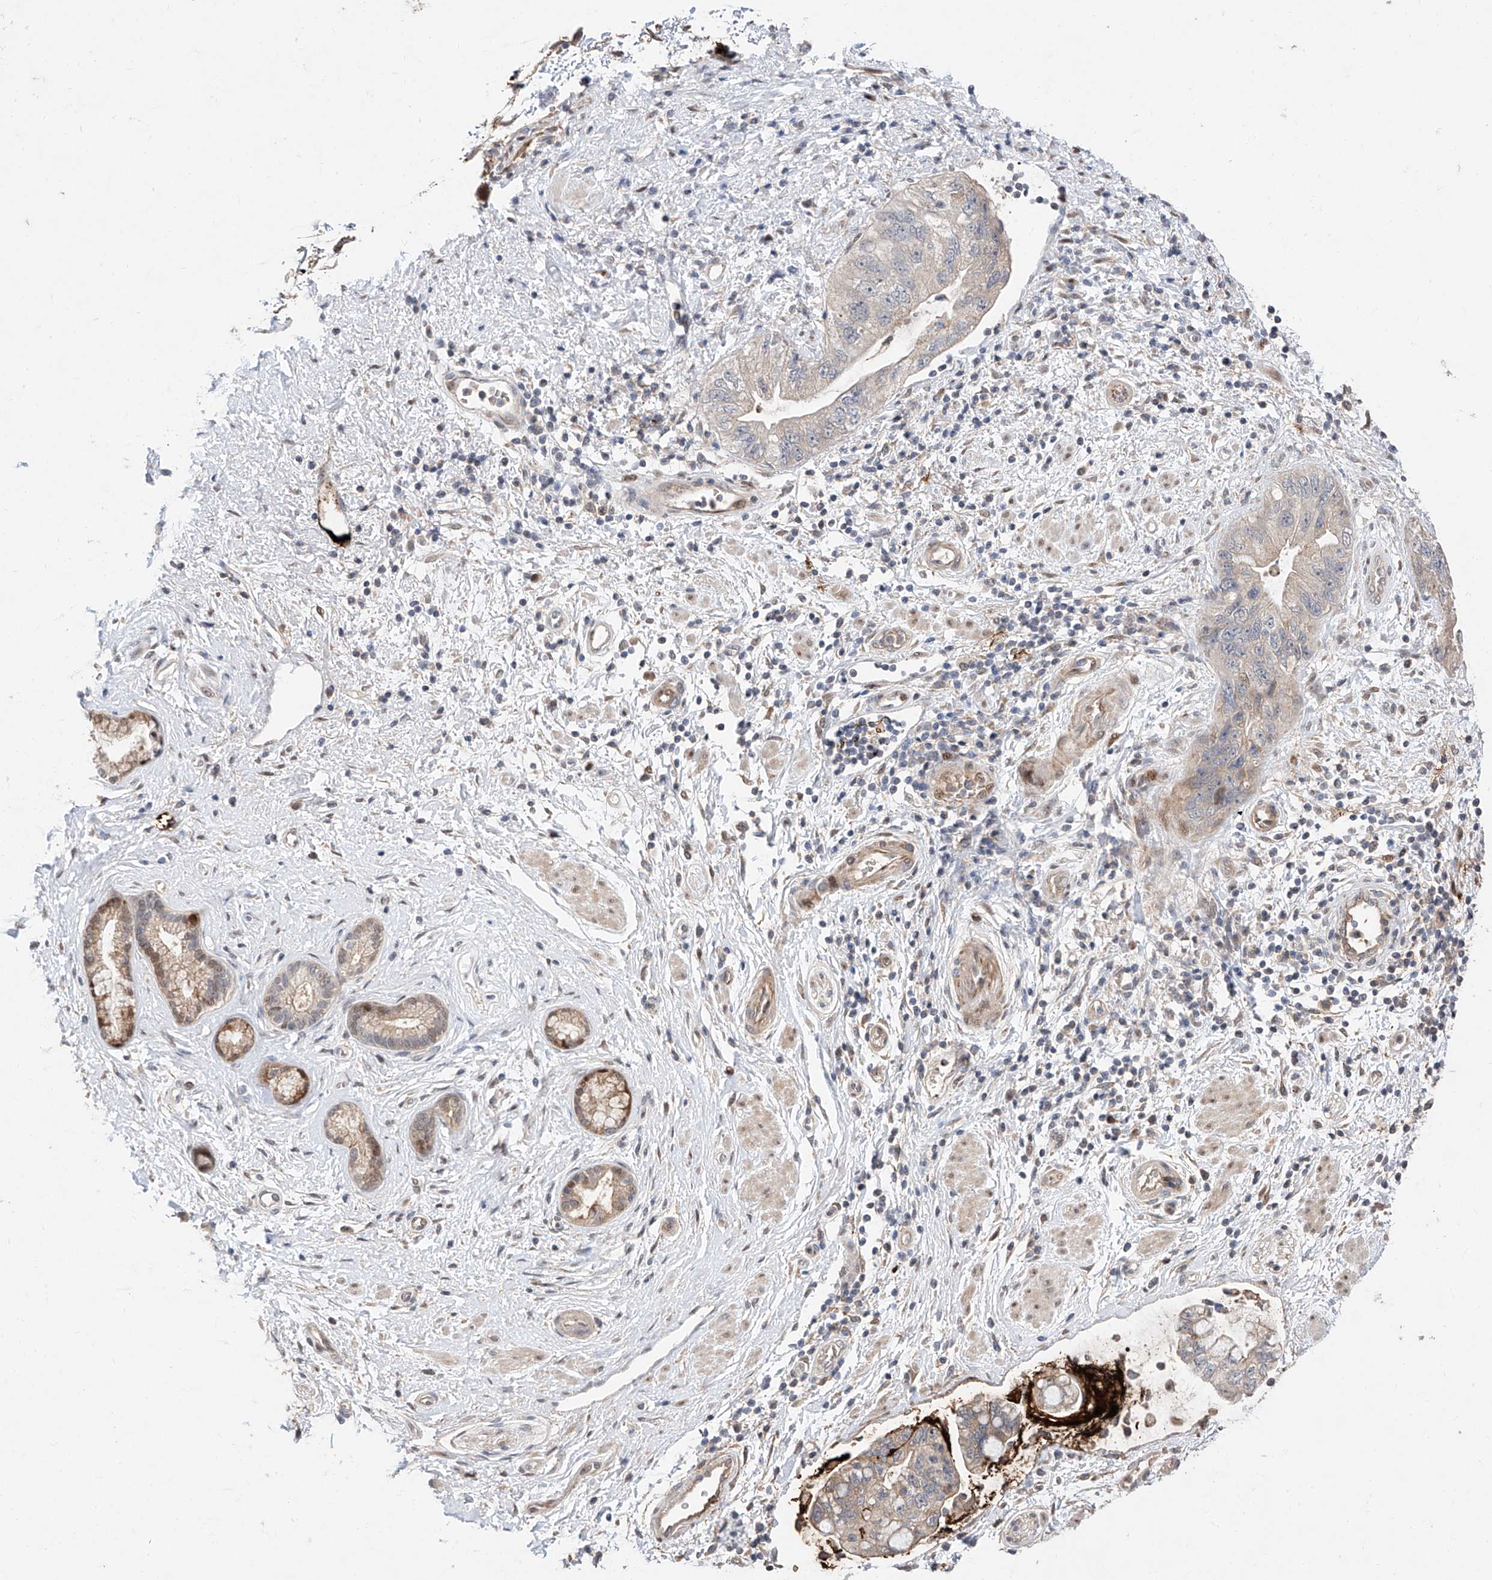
{"staining": {"intensity": "moderate", "quantity": "25%-75%", "location": "cytoplasmic/membranous,nuclear"}, "tissue": "pancreatic cancer", "cell_type": "Tumor cells", "image_type": "cancer", "snomed": [{"axis": "morphology", "description": "Adenocarcinoma, NOS"}, {"axis": "topography", "description": "Pancreas"}], "caption": "Protein analysis of pancreatic cancer (adenocarcinoma) tissue reveals moderate cytoplasmic/membranous and nuclear staining in approximately 25%-75% of tumor cells. Nuclei are stained in blue.", "gene": "FUCA2", "patient": {"sex": "female", "age": 73}}